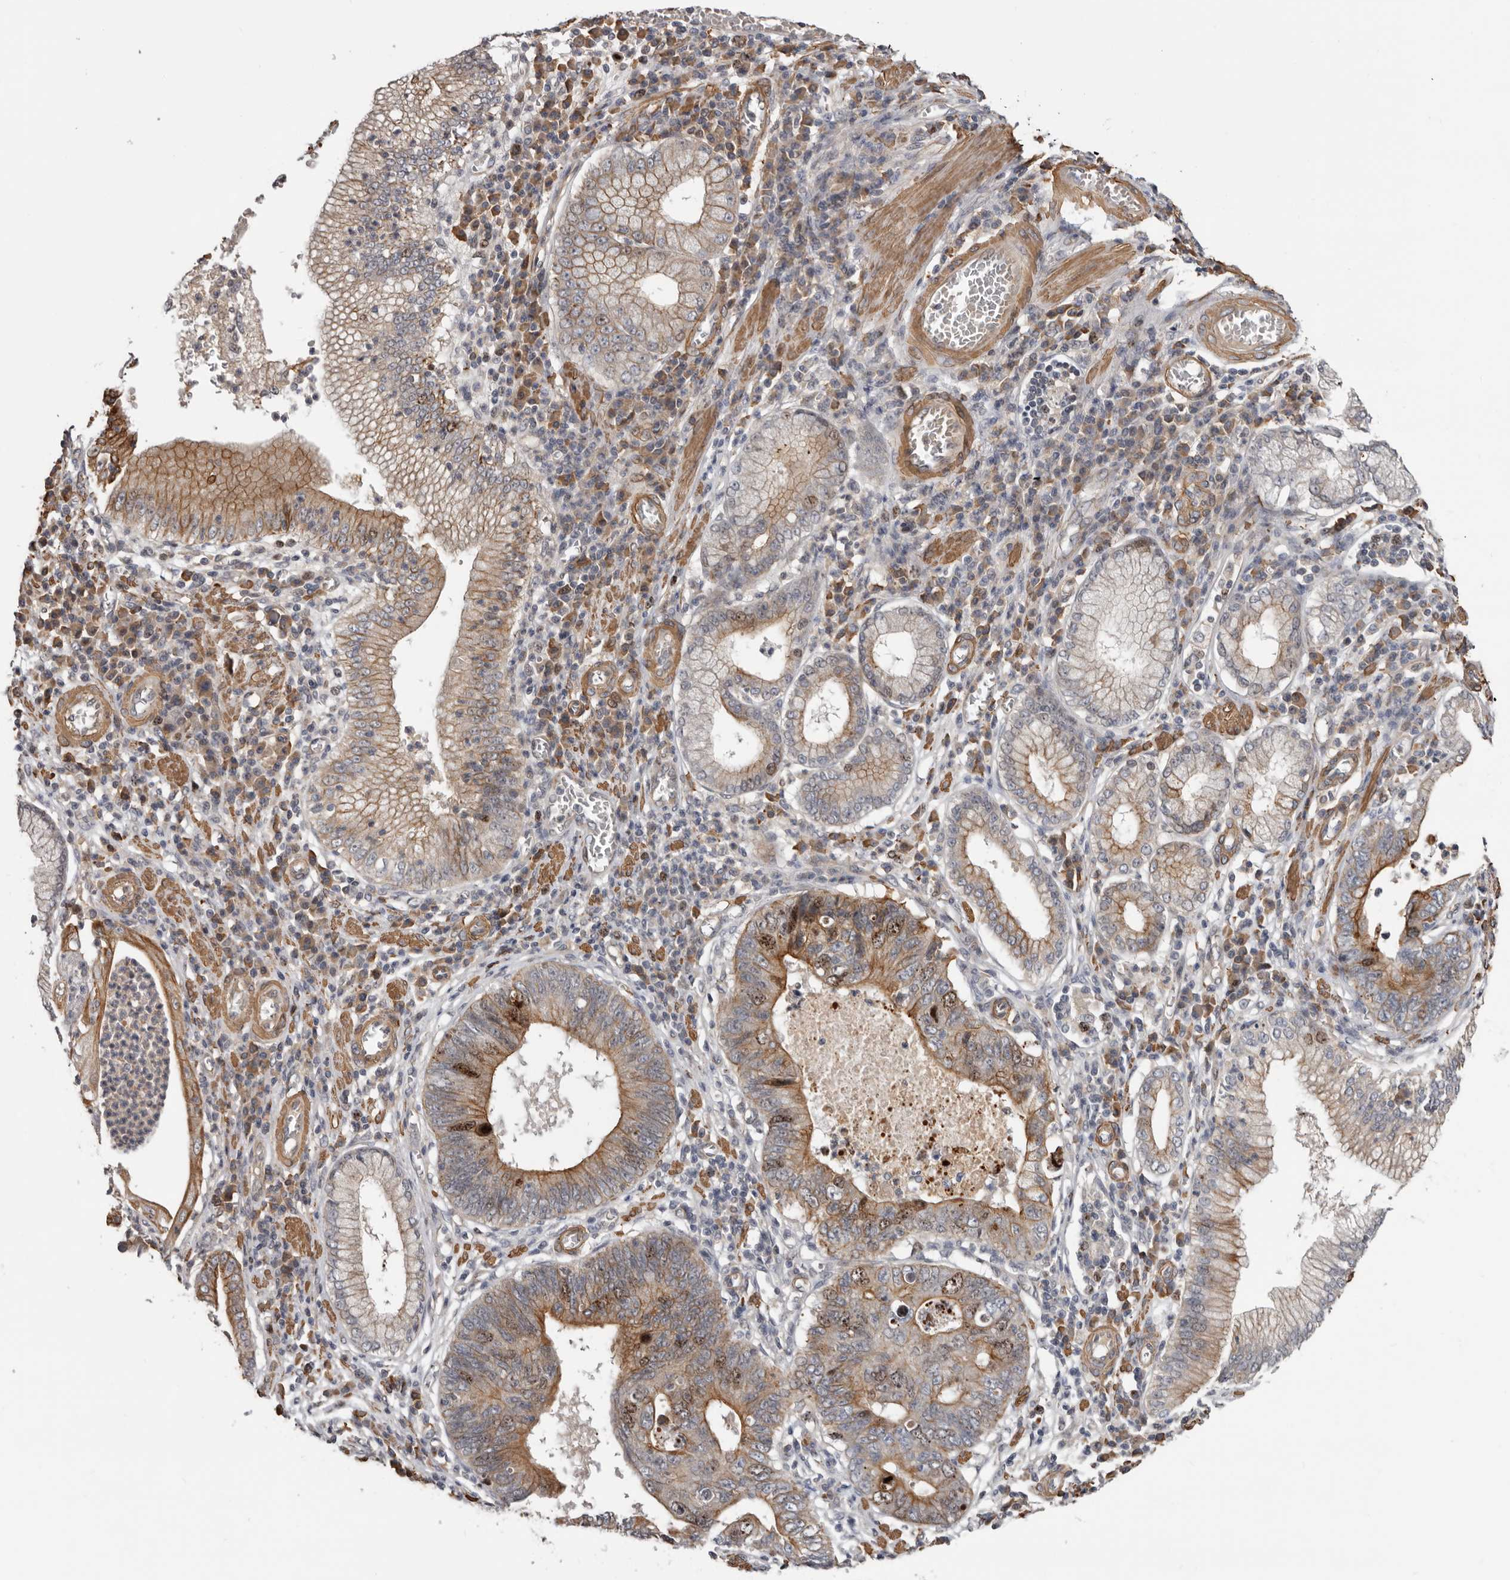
{"staining": {"intensity": "moderate", "quantity": ">75%", "location": "cytoplasmic/membranous,nuclear"}, "tissue": "stomach cancer", "cell_type": "Tumor cells", "image_type": "cancer", "snomed": [{"axis": "morphology", "description": "Adenocarcinoma, NOS"}, {"axis": "topography", "description": "Stomach"}], "caption": "This is a micrograph of immunohistochemistry (IHC) staining of stomach adenocarcinoma, which shows moderate positivity in the cytoplasmic/membranous and nuclear of tumor cells.", "gene": "CDCA8", "patient": {"sex": "male", "age": 59}}